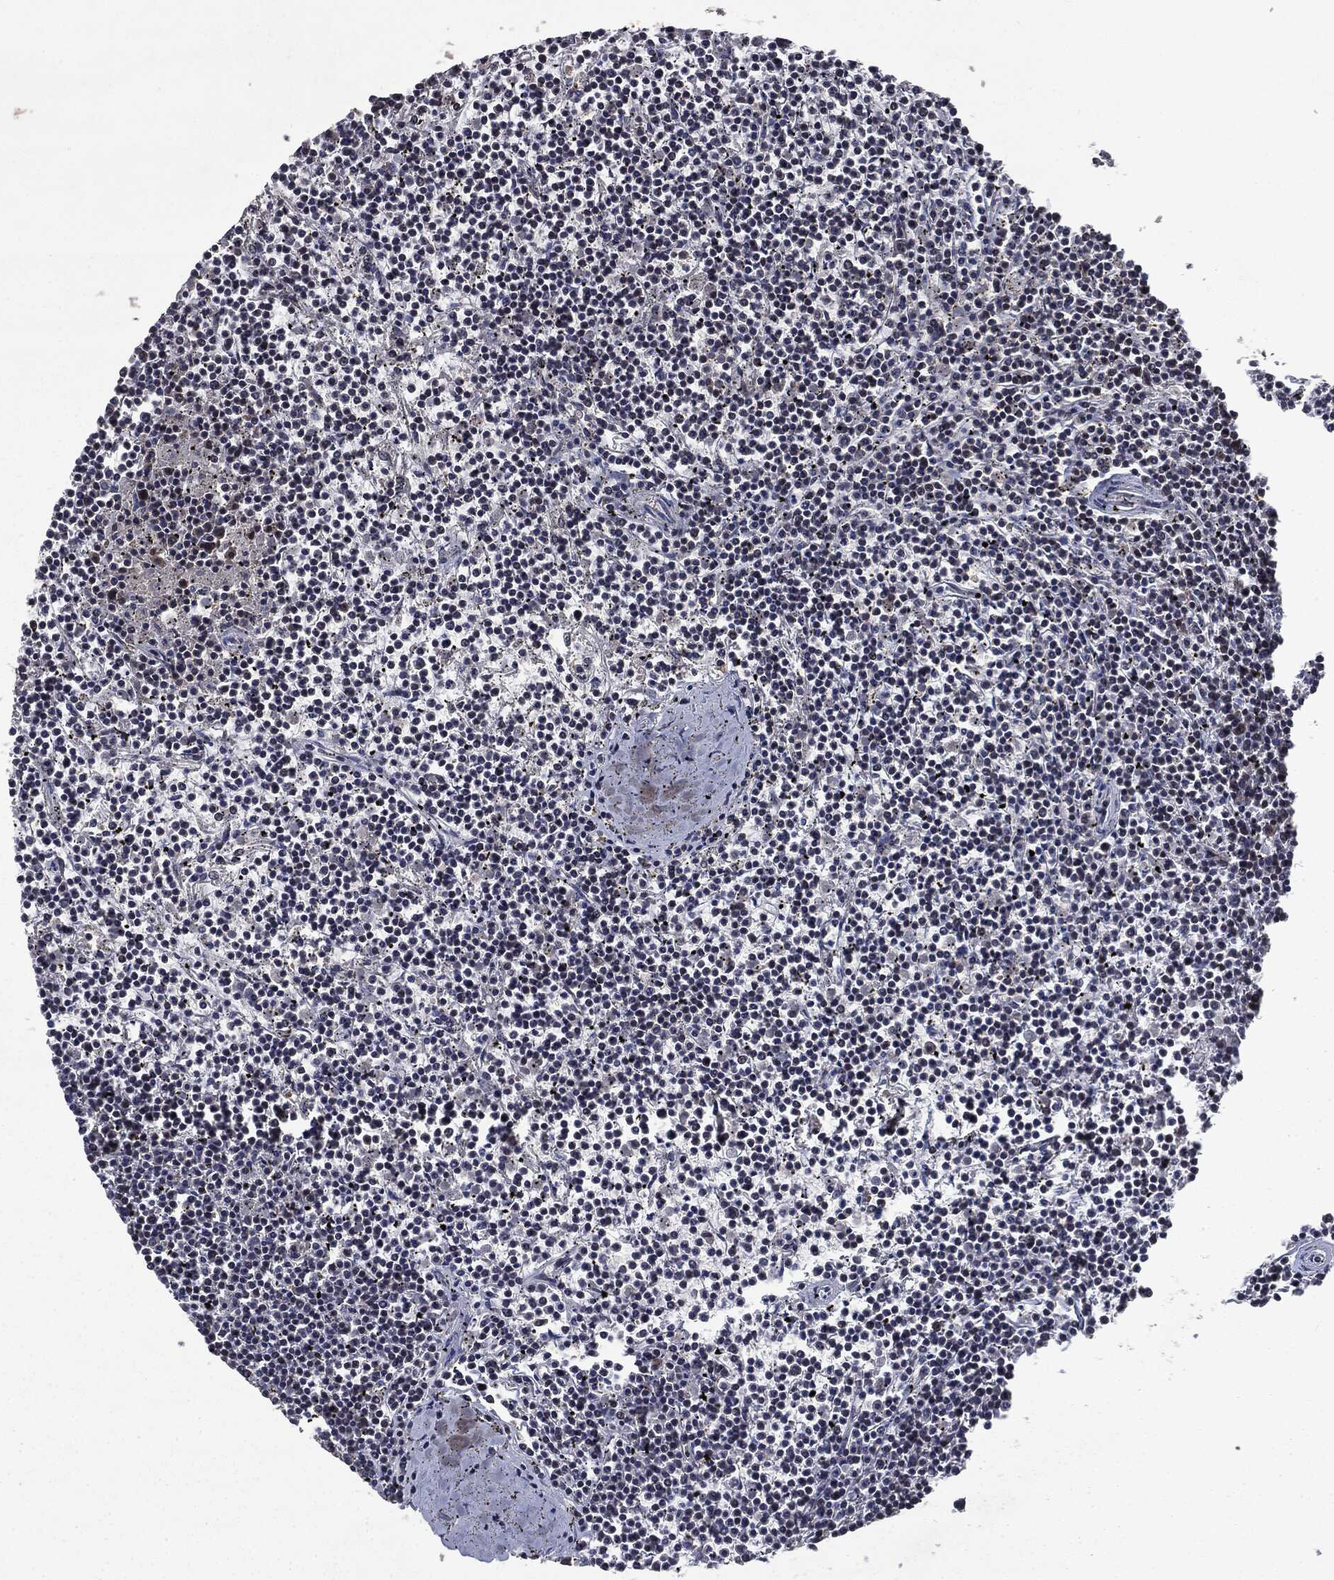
{"staining": {"intensity": "negative", "quantity": "none", "location": "none"}, "tissue": "lymphoma", "cell_type": "Tumor cells", "image_type": "cancer", "snomed": [{"axis": "morphology", "description": "Malignant lymphoma, non-Hodgkin's type, Low grade"}, {"axis": "topography", "description": "Spleen"}], "caption": "This is a image of IHC staining of malignant lymphoma, non-Hodgkin's type (low-grade), which shows no expression in tumor cells. (DAB immunohistochemistry with hematoxylin counter stain).", "gene": "STAU2", "patient": {"sex": "female", "age": 19}}